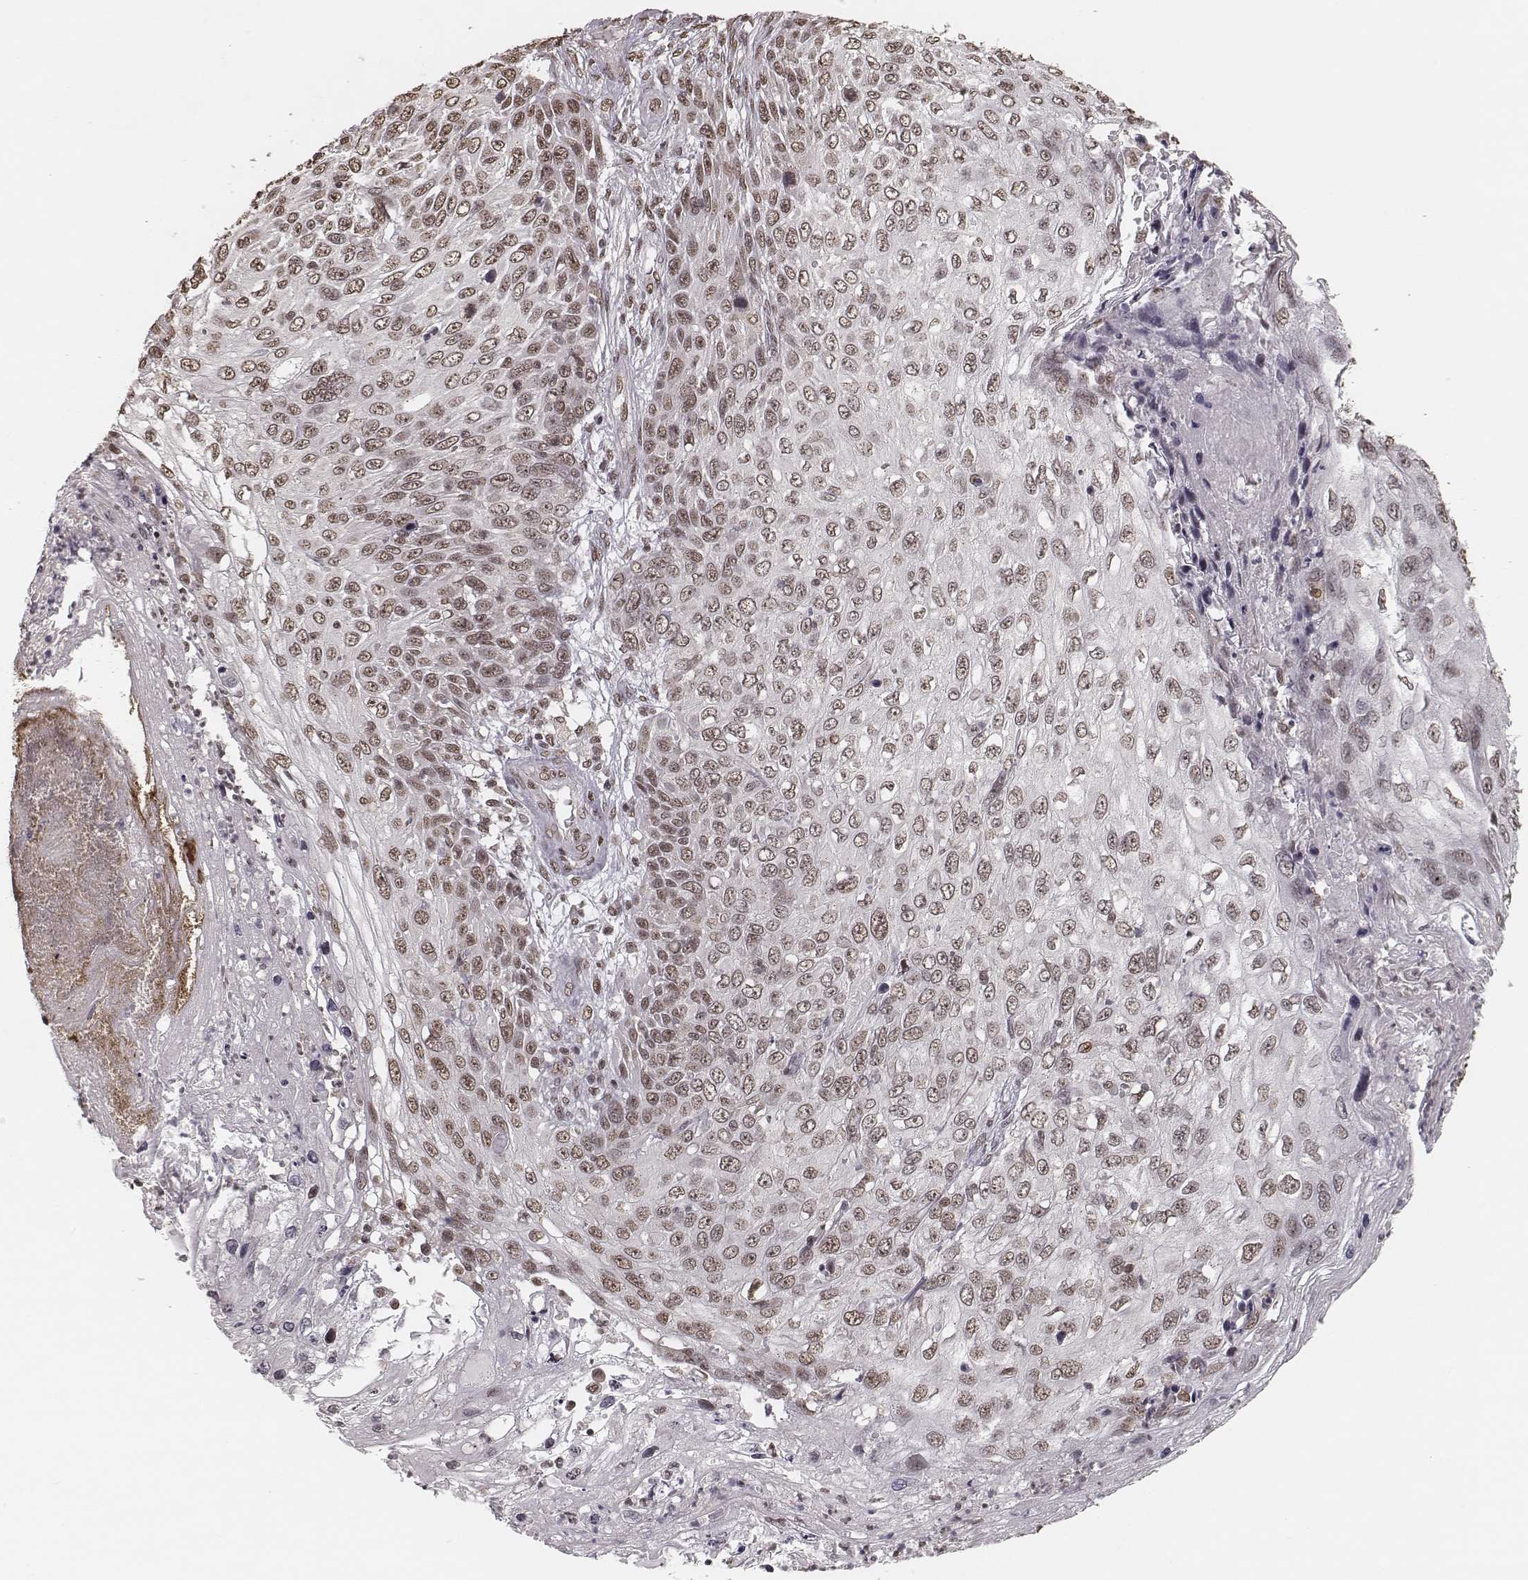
{"staining": {"intensity": "weak", "quantity": ">75%", "location": "nuclear"}, "tissue": "skin cancer", "cell_type": "Tumor cells", "image_type": "cancer", "snomed": [{"axis": "morphology", "description": "Squamous cell carcinoma, NOS"}, {"axis": "topography", "description": "Skin"}], "caption": "Protein analysis of skin cancer (squamous cell carcinoma) tissue shows weak nuclear expression in about >75% of tumor cells.", "gene": "HMGA2", "patient": {"sex": "male", "age": 92}}